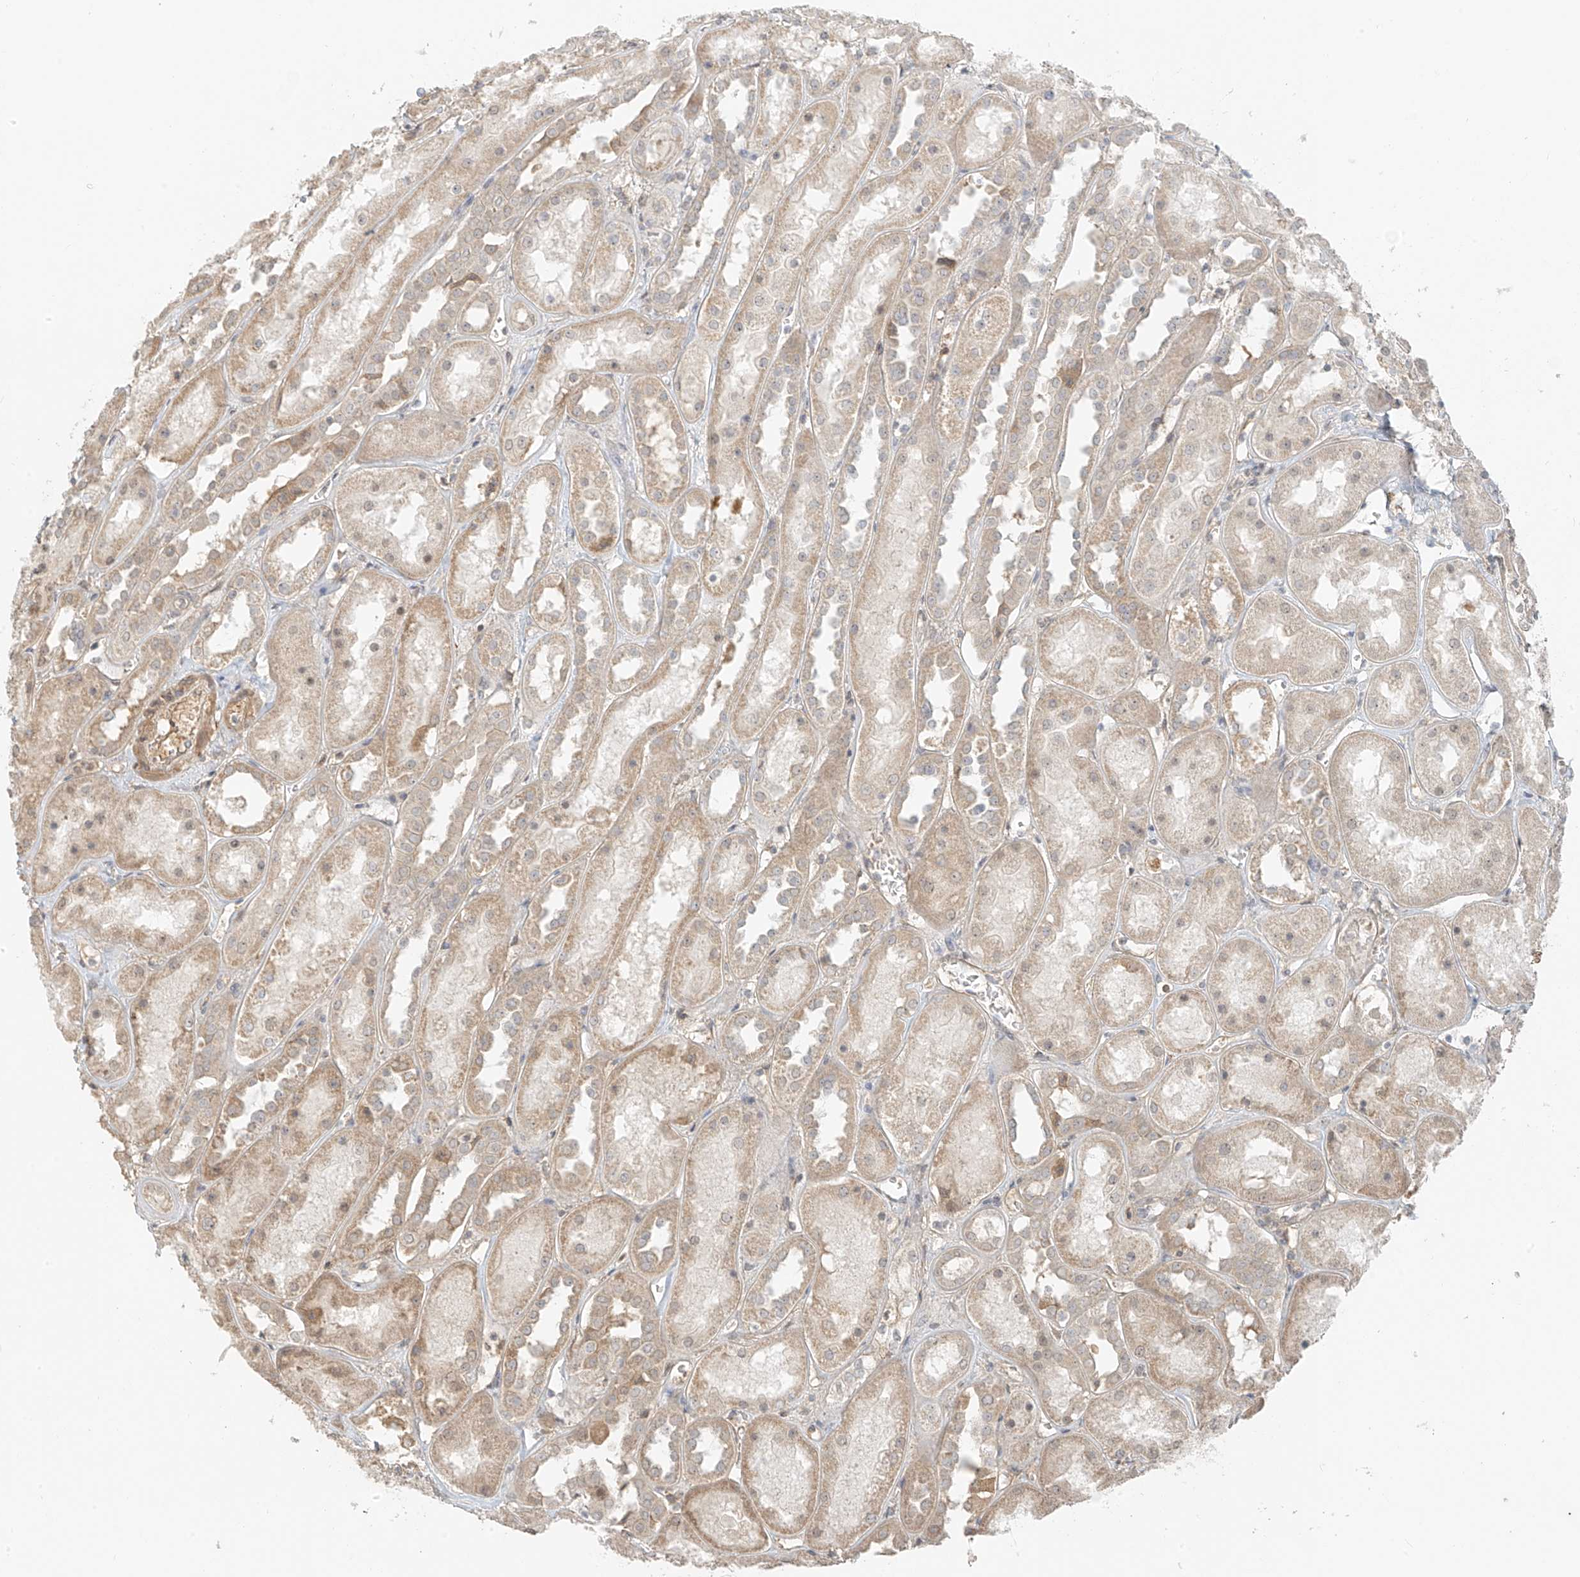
{"staining": {"intensity": "weak", "quantity": "25%-75%", "location": "cytoplasmic/membranous"}, "tissue": "kidney", "cell_type": "Cells in glomeruli", "image_type": "normal", "snomed": [{"axis": "morphology", "description": "Normal tissue, NOS"}, {"axis": "topography", "description": "Kidney"}], "caption": "Cells in glomeruli show low levels of weak cytoplasmic/membranous expression in about 25%-75% of cells in unremarkable kidney.", "gene": "ABCD1", "patient": {"sex": "male", "age": 70}}